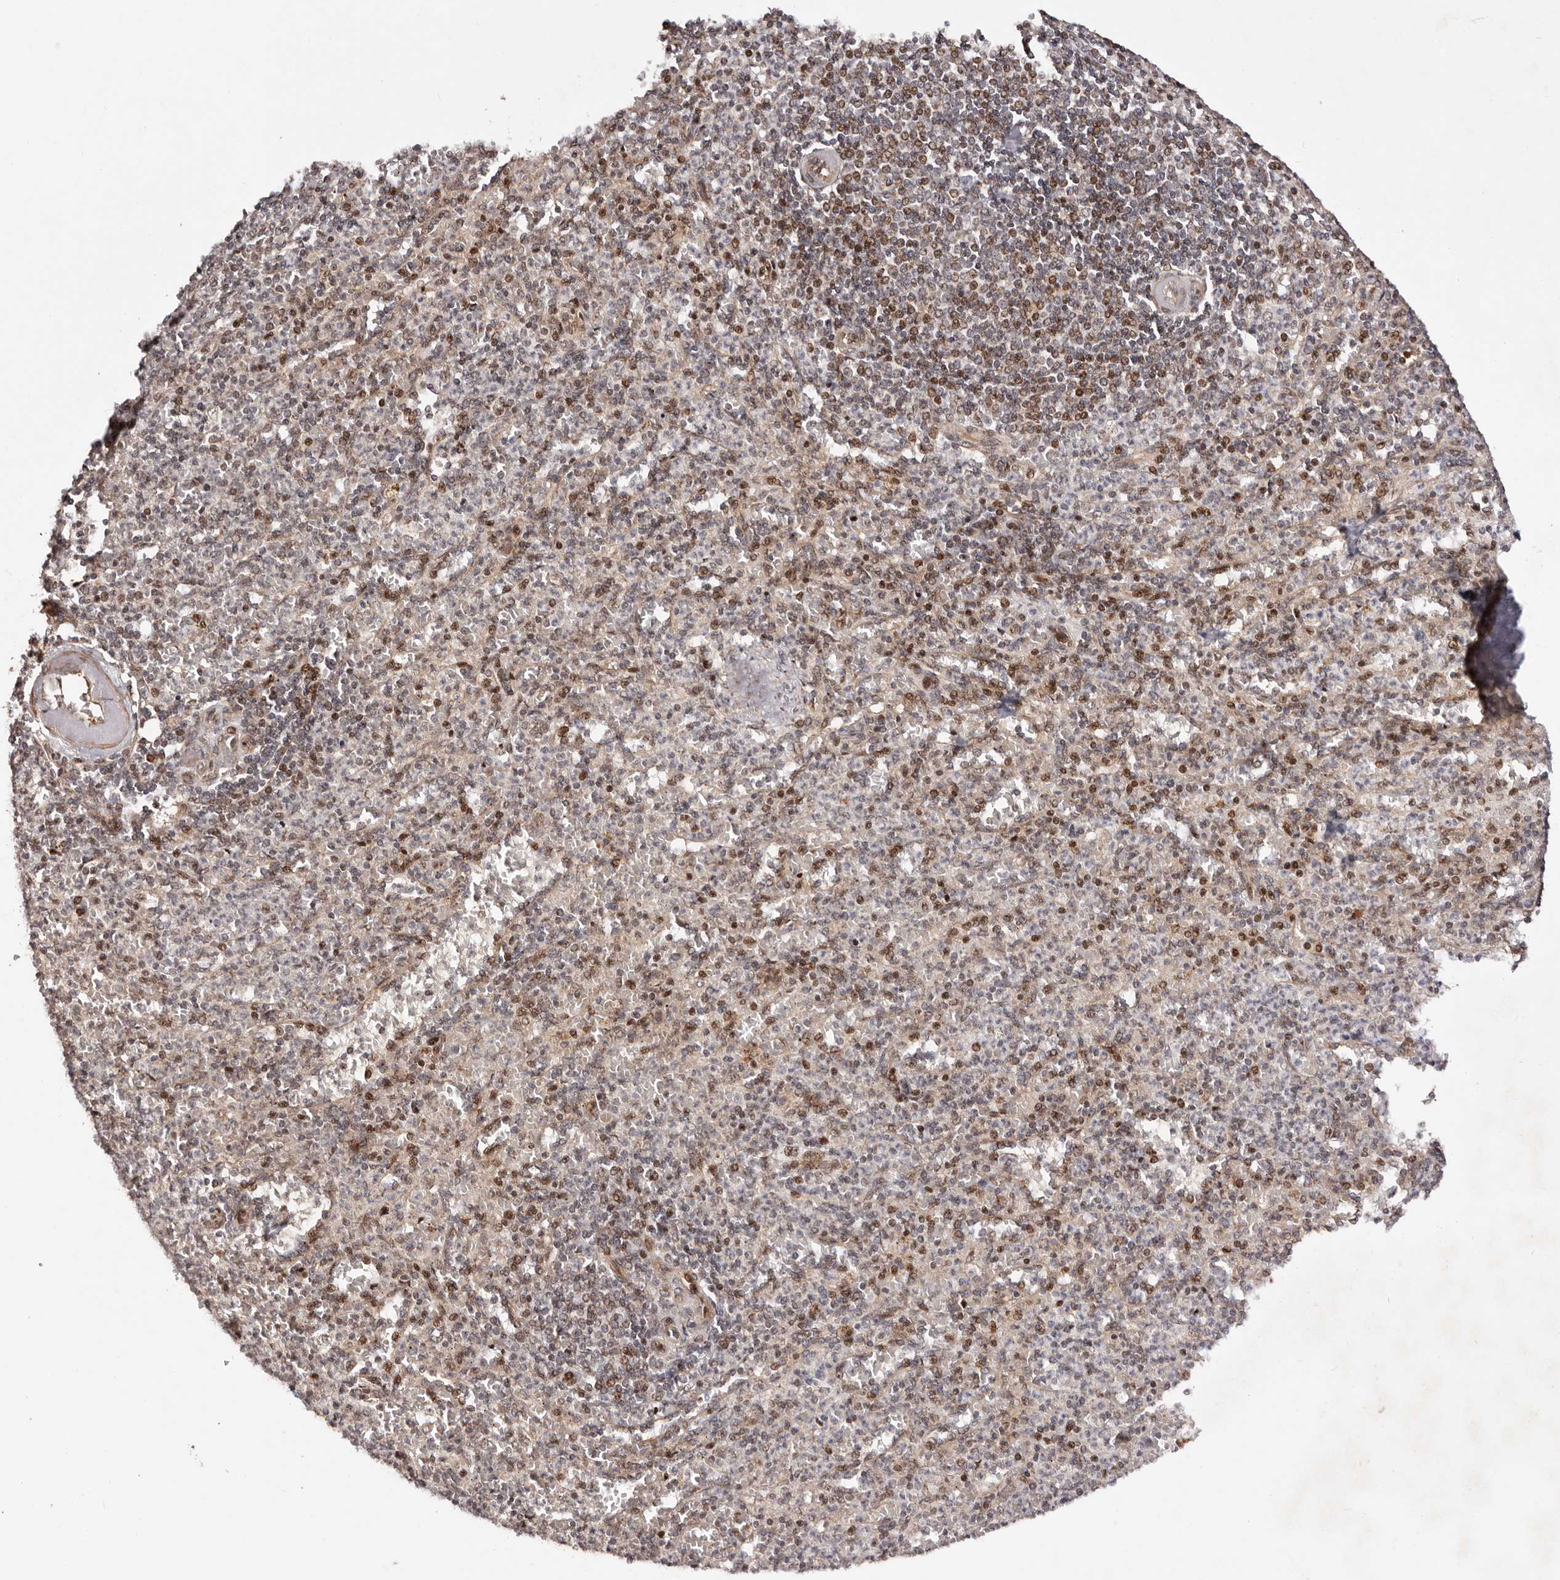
{"staining": {"intensity": "moderate", "quantity": "25%-75%", "location": "nuclear"}, "tissue": "spleen", "cell_type": "Cells in red pulp", "image_type": "normal", "snomed": [{"axis": "morphology", "description": "Normal tissue, NOS"}, {"axis": "topography", "description": "Spleen"}], "caption": "Immunohistochemistry histopathology image of normal spleen stained for a protein (brown), which reveals medium levels of moderate nuclear staining in approximately 25%-75% of cells in red pulp.", "gene": "HIVEP3", "patient": {"sex": "female", "age": 74}}